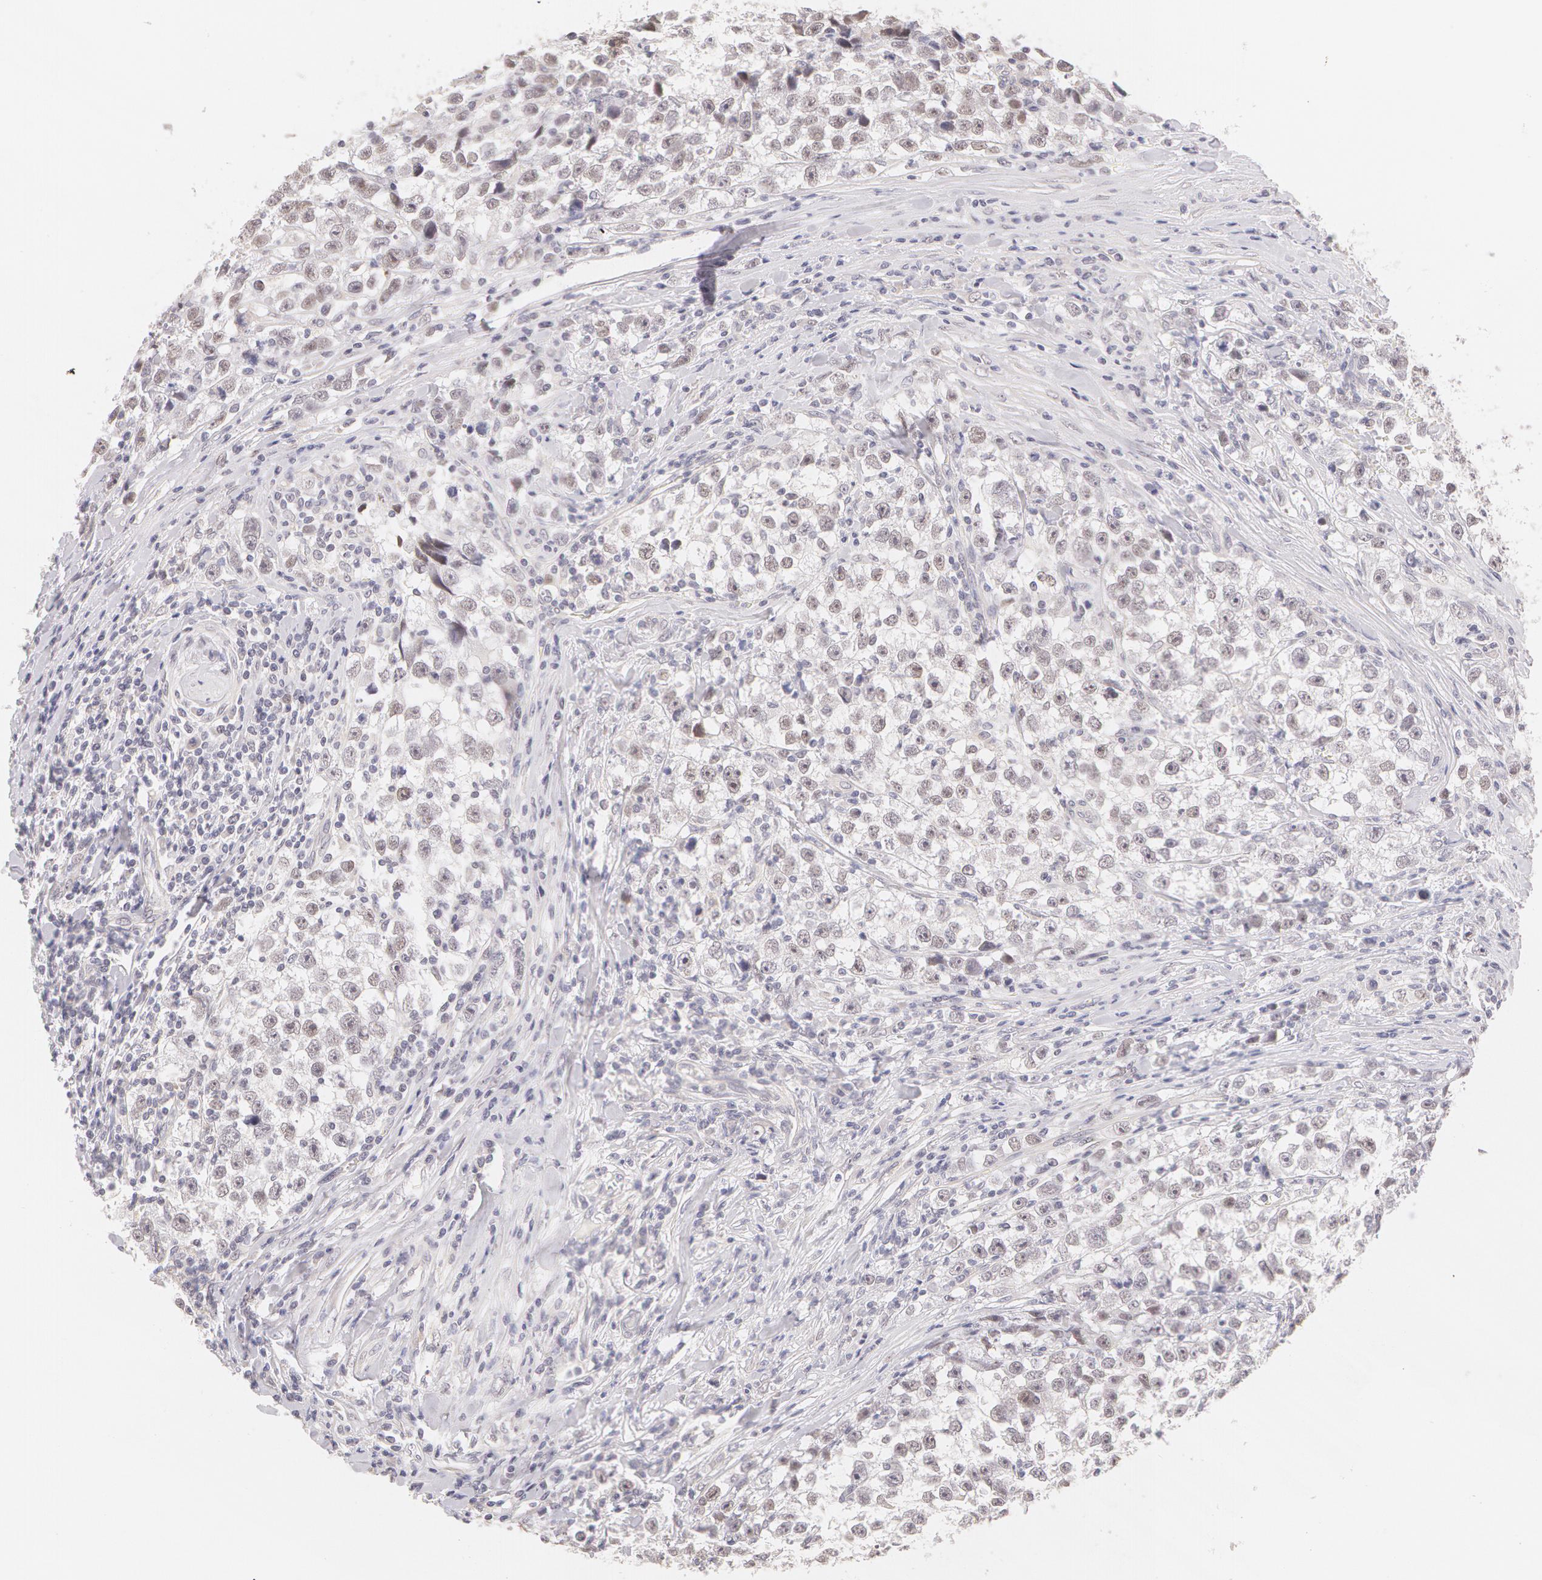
{"staining": {"intensity": "negative", "quantity": "none", "location": "none"}, "tissue": "testis cancer", "cell_type": "Tumor cells", "image_type": "cancer", "snomed": [{"axis": "morphology", "description": "Seminoma, NOS"}, {"axis": "morphology", "description": "Carcinoma, Embryonal, NOS"}, {"axis": "topography", "description": "Testis"}], "caption": "Immunohistochemistry (IHC) histopathology image of testis cancer stained for a protein (brown), which displays no expression in tumor cells.", "gene": "ZNF597", "patient": {"sex": "male", "age": 30}}